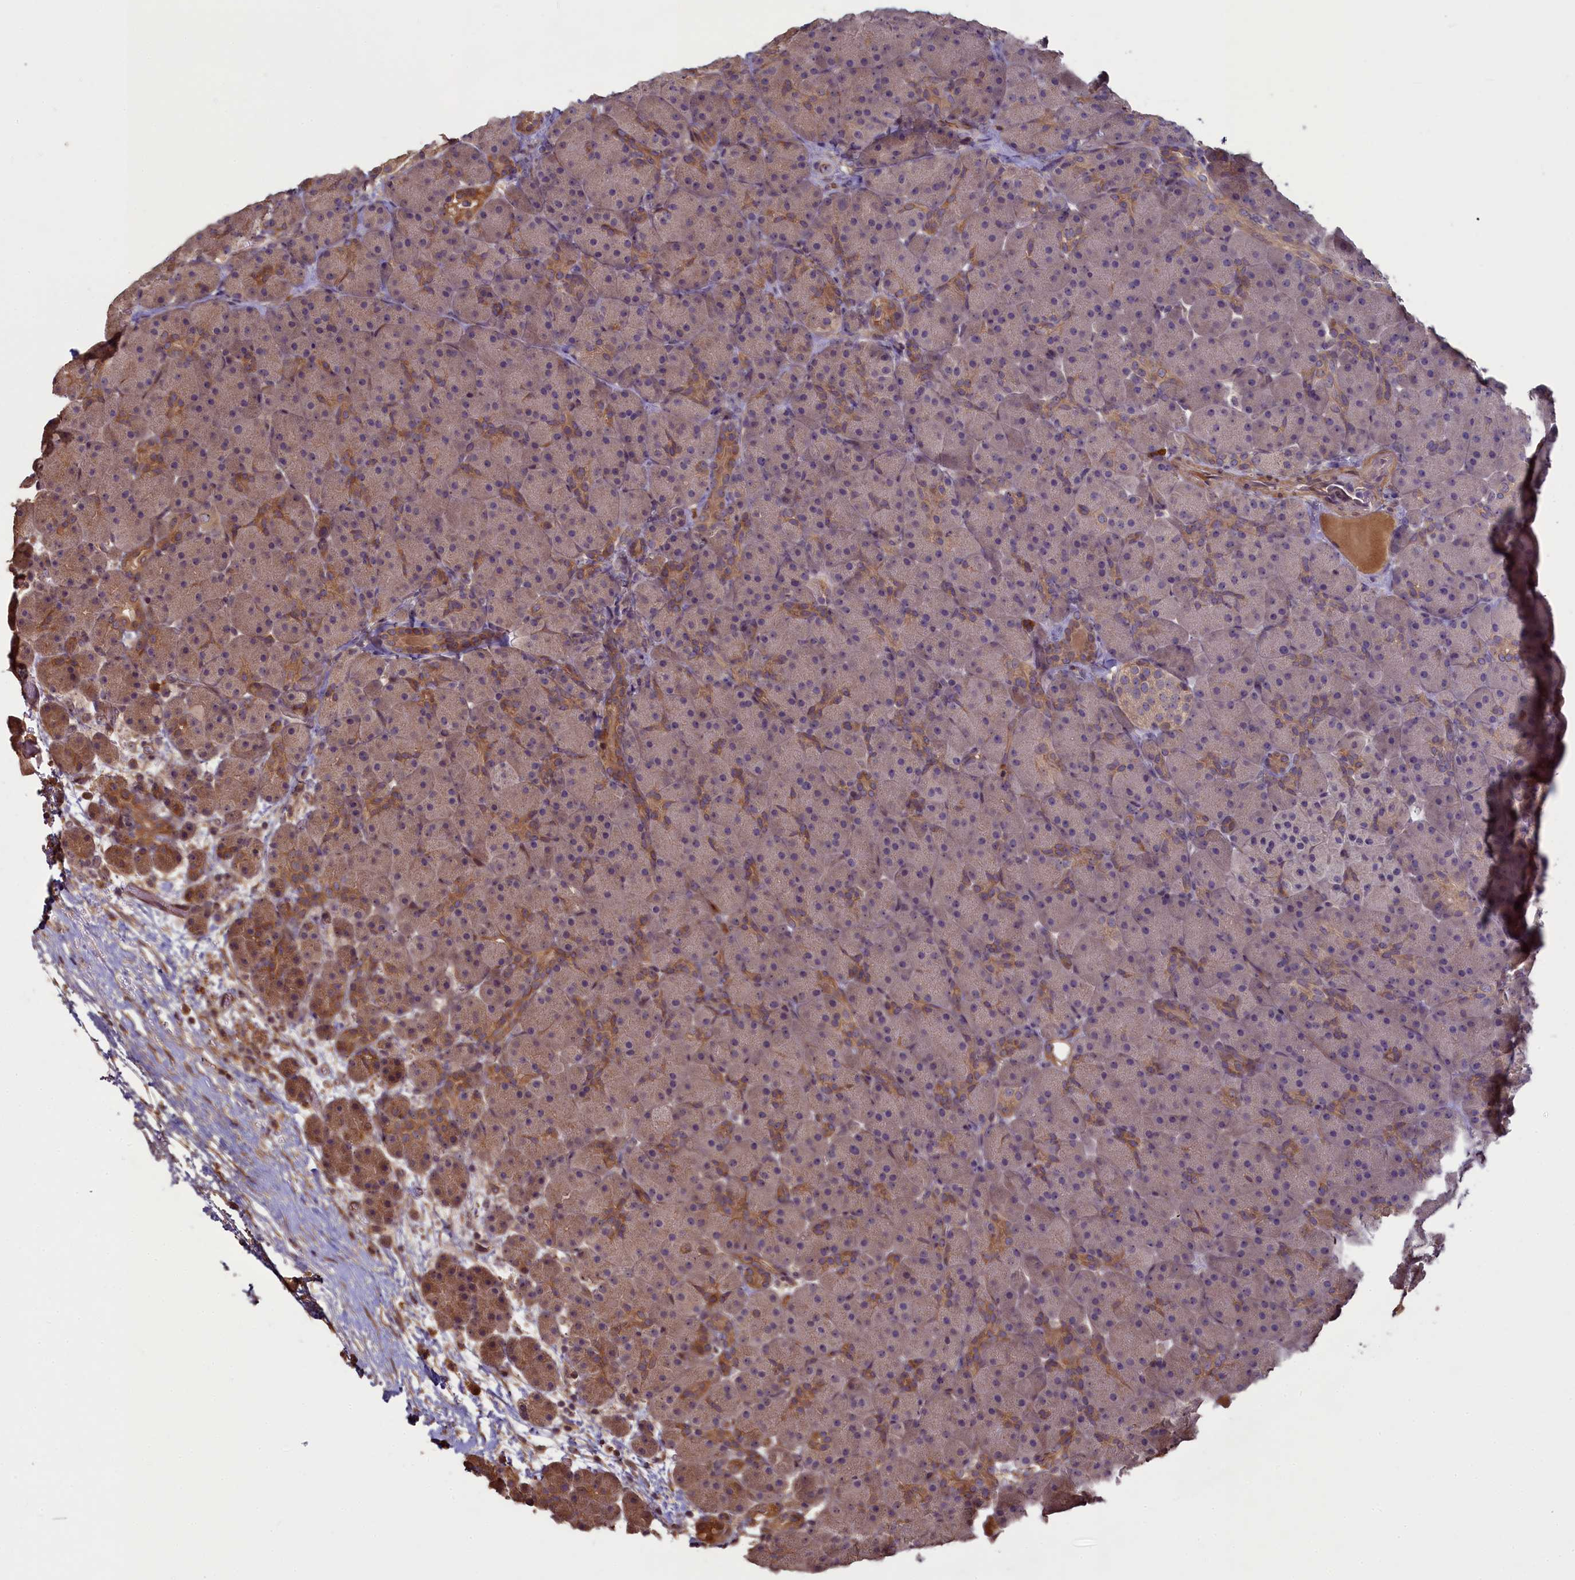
{"staining": {"intensity": "moderate", "quantity": "25%-75%", "location": "cytoplasmic/membranous"}, "tissue": "pancreas", "cell_type": "Exocrine glandular cells", "image_type": "normal", "snomed": [{"axis": "morphology", "description": "Normal tissue, NOS"}, {"axis": "topography", "description": "Pancreas"}], "caption": "Pancreas was stained to show a protein in brown. There is medium levels of moderate cytoplasmic/membranous expression in approximately 25%-75% of exocrine glandular cells.", "gene": "NUDT6", "patient": {"sex": "male", "age": 66}}